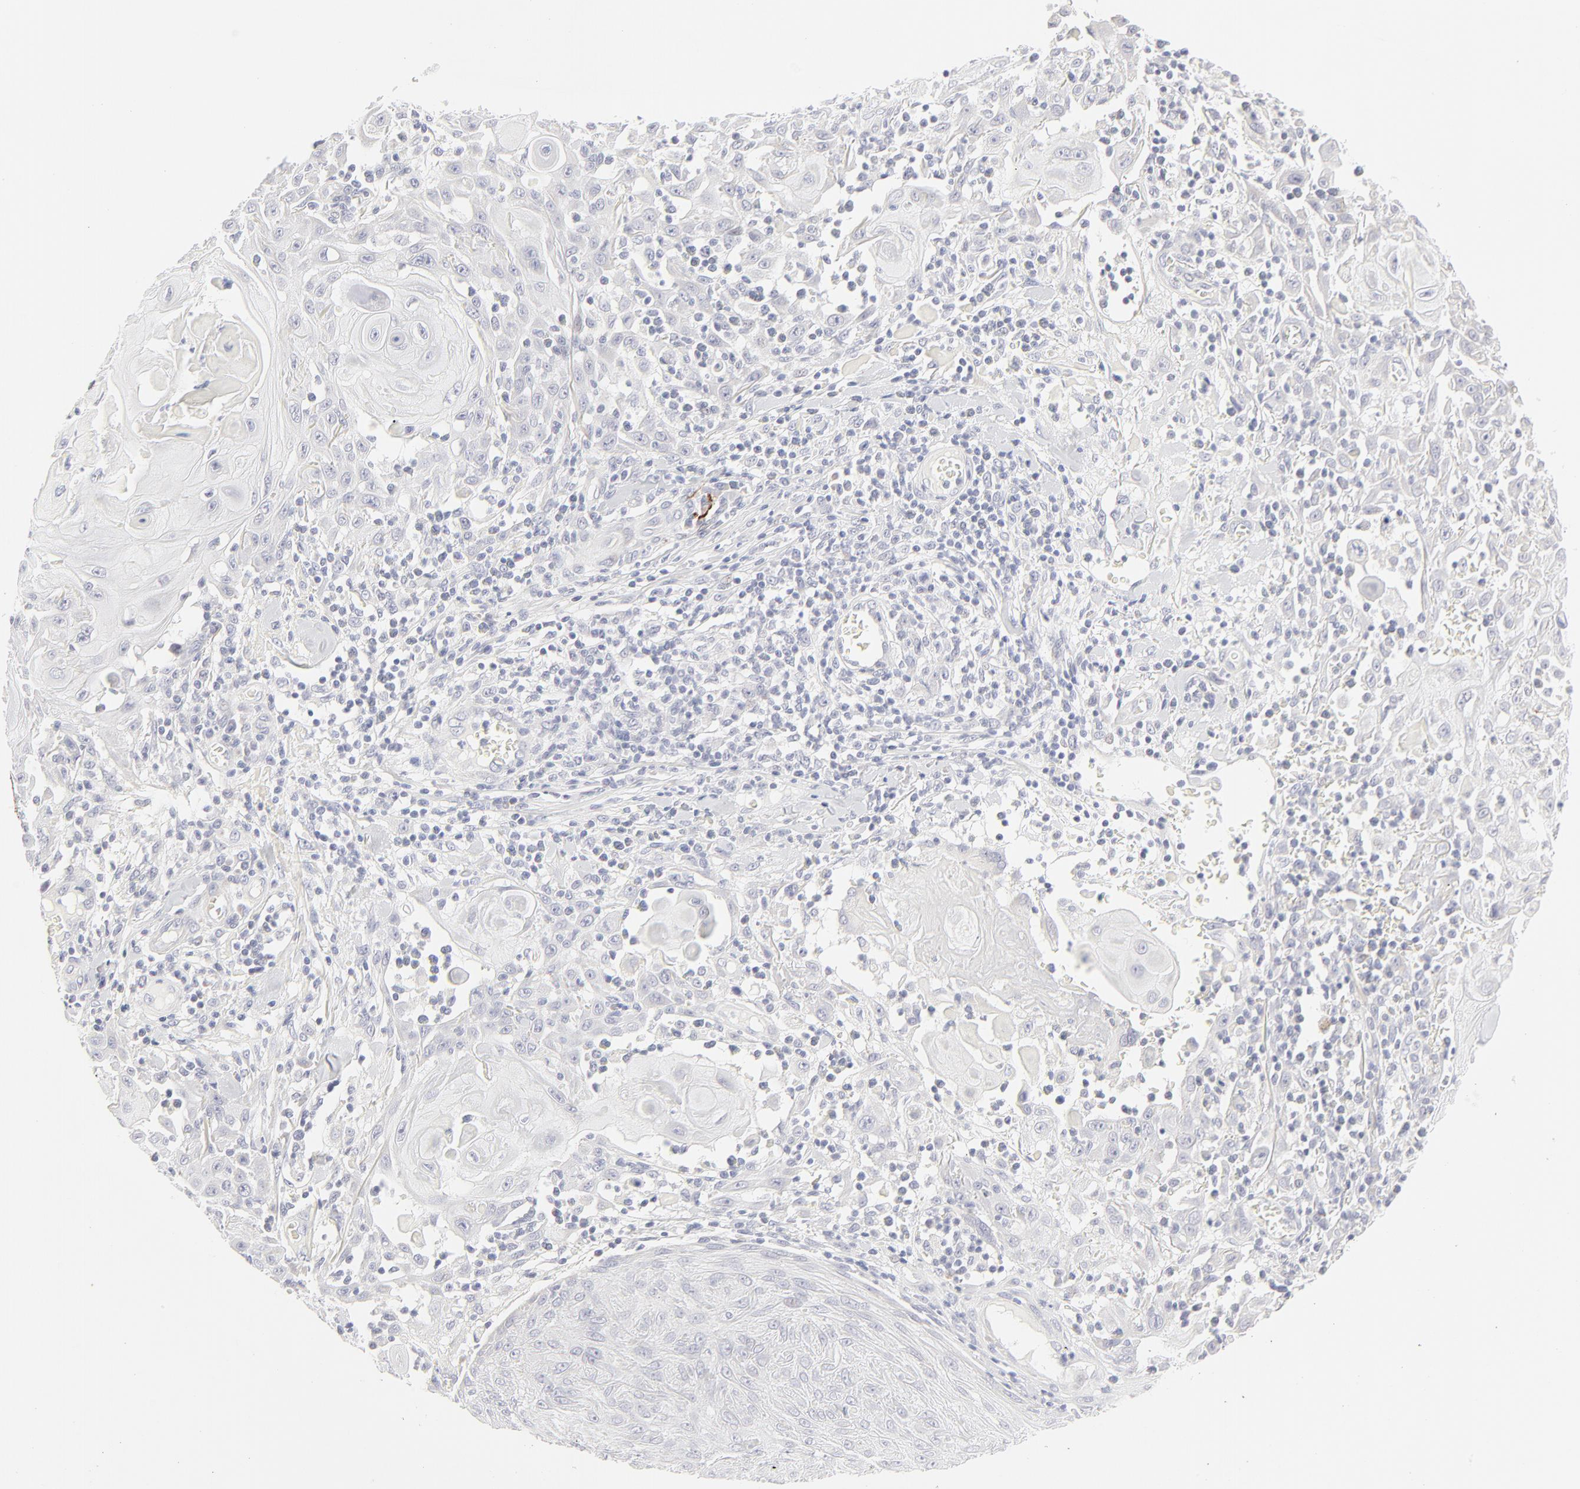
{"staining": {"intensity": "negative", "quantity": "none", "location": "none"}, "tissue": "skin cancer", "cell_type": "Tumor cells", "image_type": "cancer", "snomed": [{"axis": "morphology", "description": "Squamous cell carcinoma, NOS"}, {"axis": "topography", "description": "Skin"}], "caption": "This is an immunohistochemistry (IHC) micrograph of human skin cancer (squamous cell carcinoma). There is no staining in tumor cells.", "gene": "NPNT", "patient": {"sex": "male", "age": 24}}